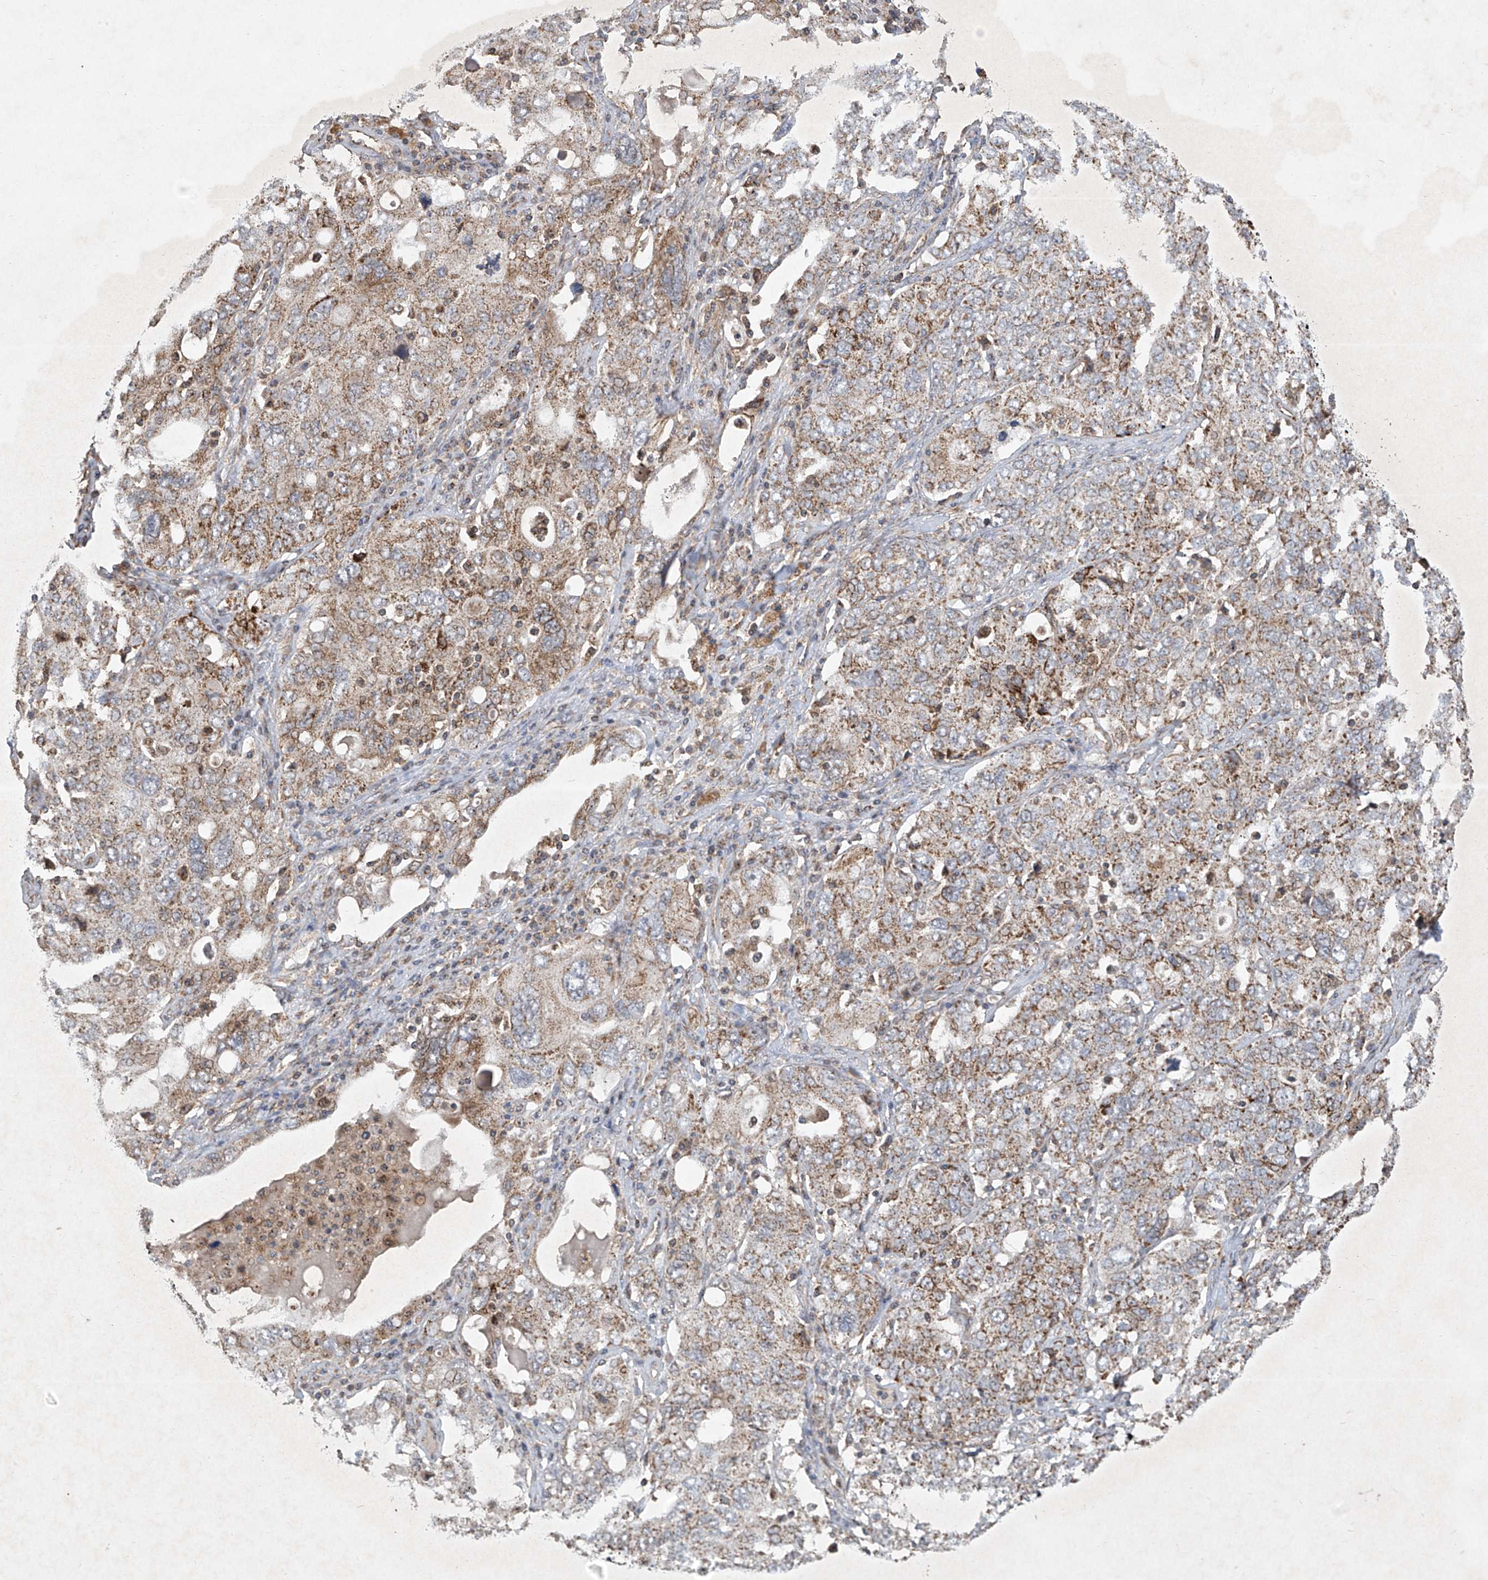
{"staining": {"intensity": "moderate", "quantity": "25%-75%", "location": "cytoplasmic/membranous"}, "tissue": "ovarian cancer", "cell_type": "Tumor cells", "image_type": "cancer", "snomed": [{"axis": "morphology", "description": "Carcinoma, endometroid"}, {"axis": "topography", "description": "Ovary"}], "caption": "A brown stain shows moderate cytoplasmic/membranous staining of a protein in ovarian cancer tumor cells.", "gene": "UQCC1", "patient": {"sex": "female", "age": 62}}